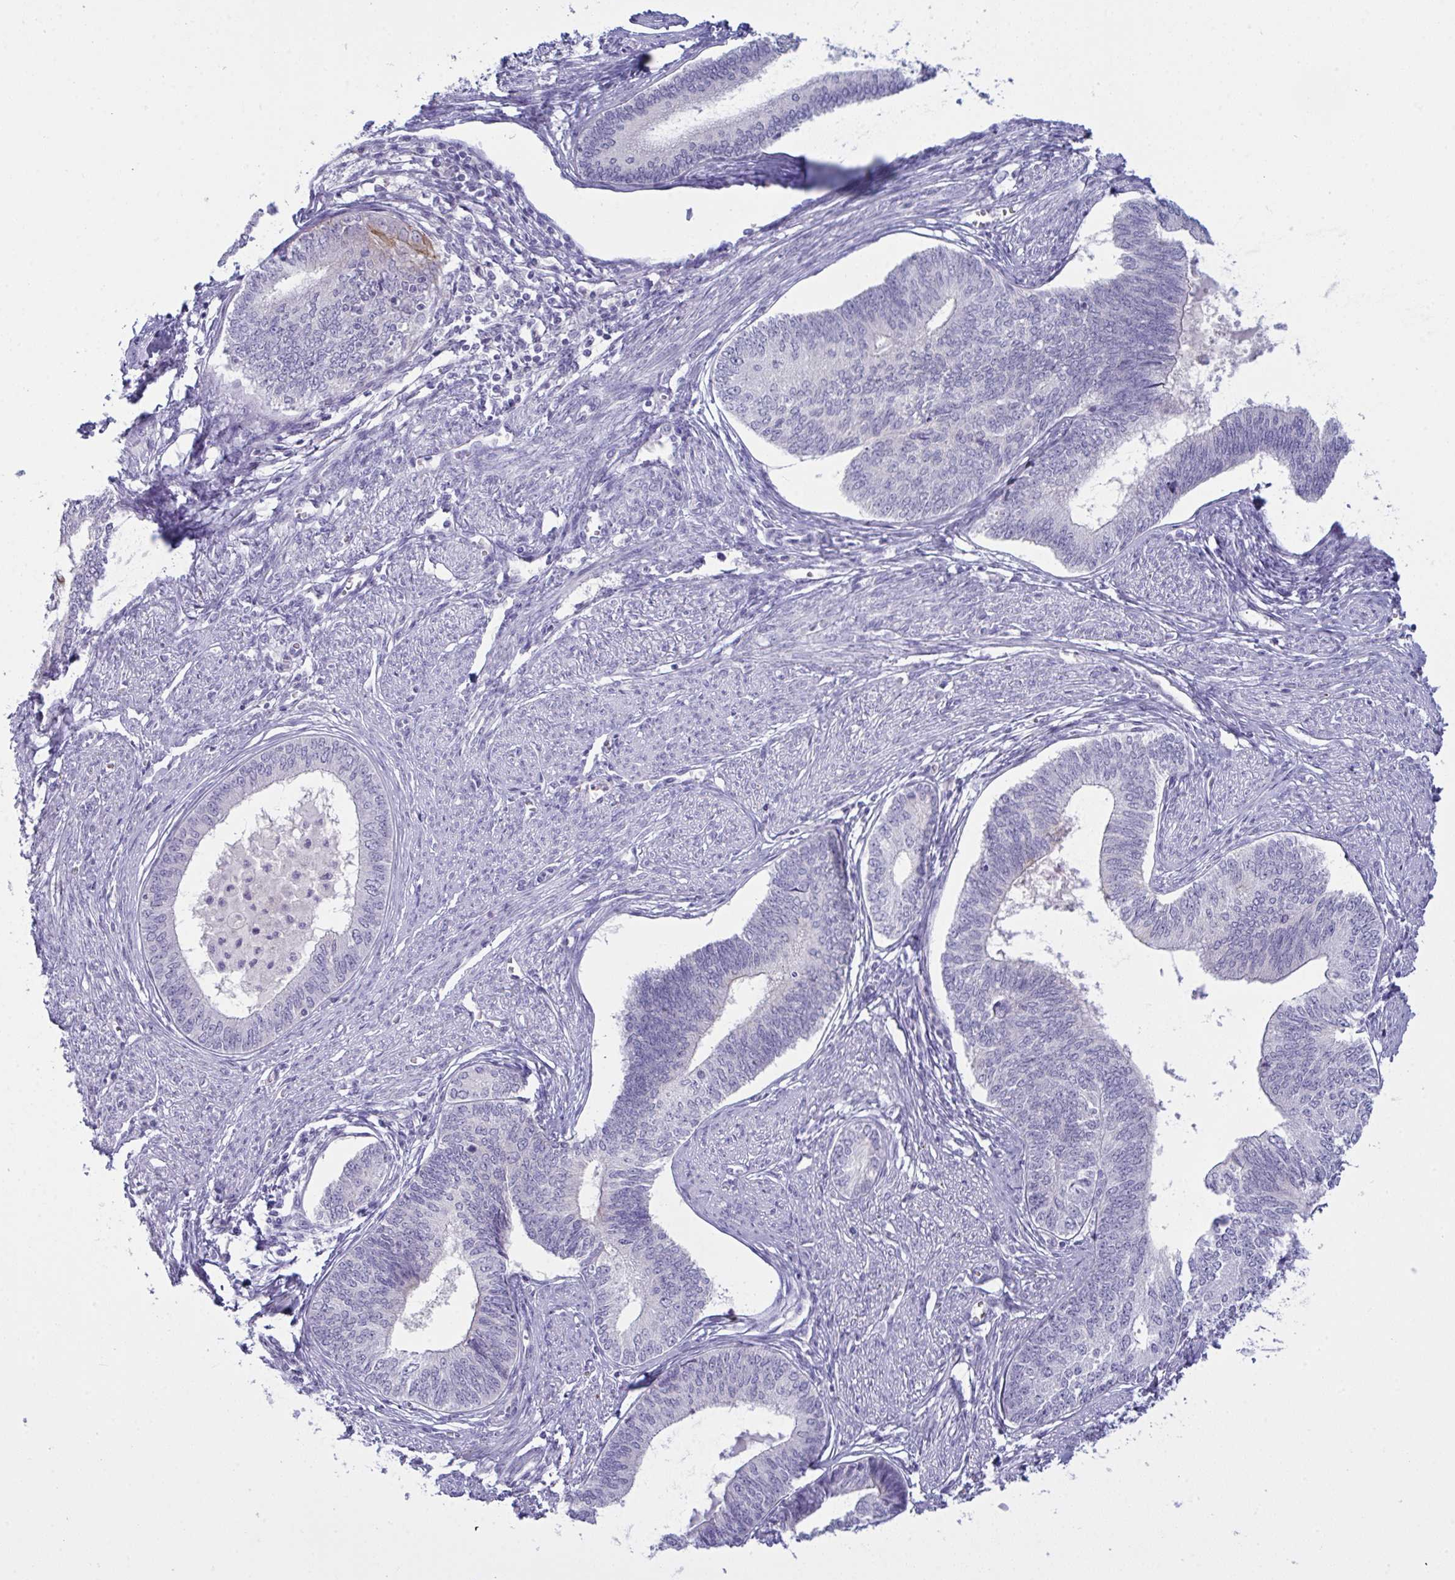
{"staining": {"intensity": "negative", "quantity": "none", "location": "none"}, "tissue": "endometrial cancer", "cell_type": "Tumor cells", "image_type": "cancer", "snomed": [{"axis": "morphology", "description": "Adenocarcinoma, NOS"}, {"axis": "topography", "description": "Endometrium"}], "caption": "The micrograph shows no significant expression in tumor cells of endometrial adenocarcinoma.", "gene": "TENT5D", "patient": {"sex": "female", "age": 68}}